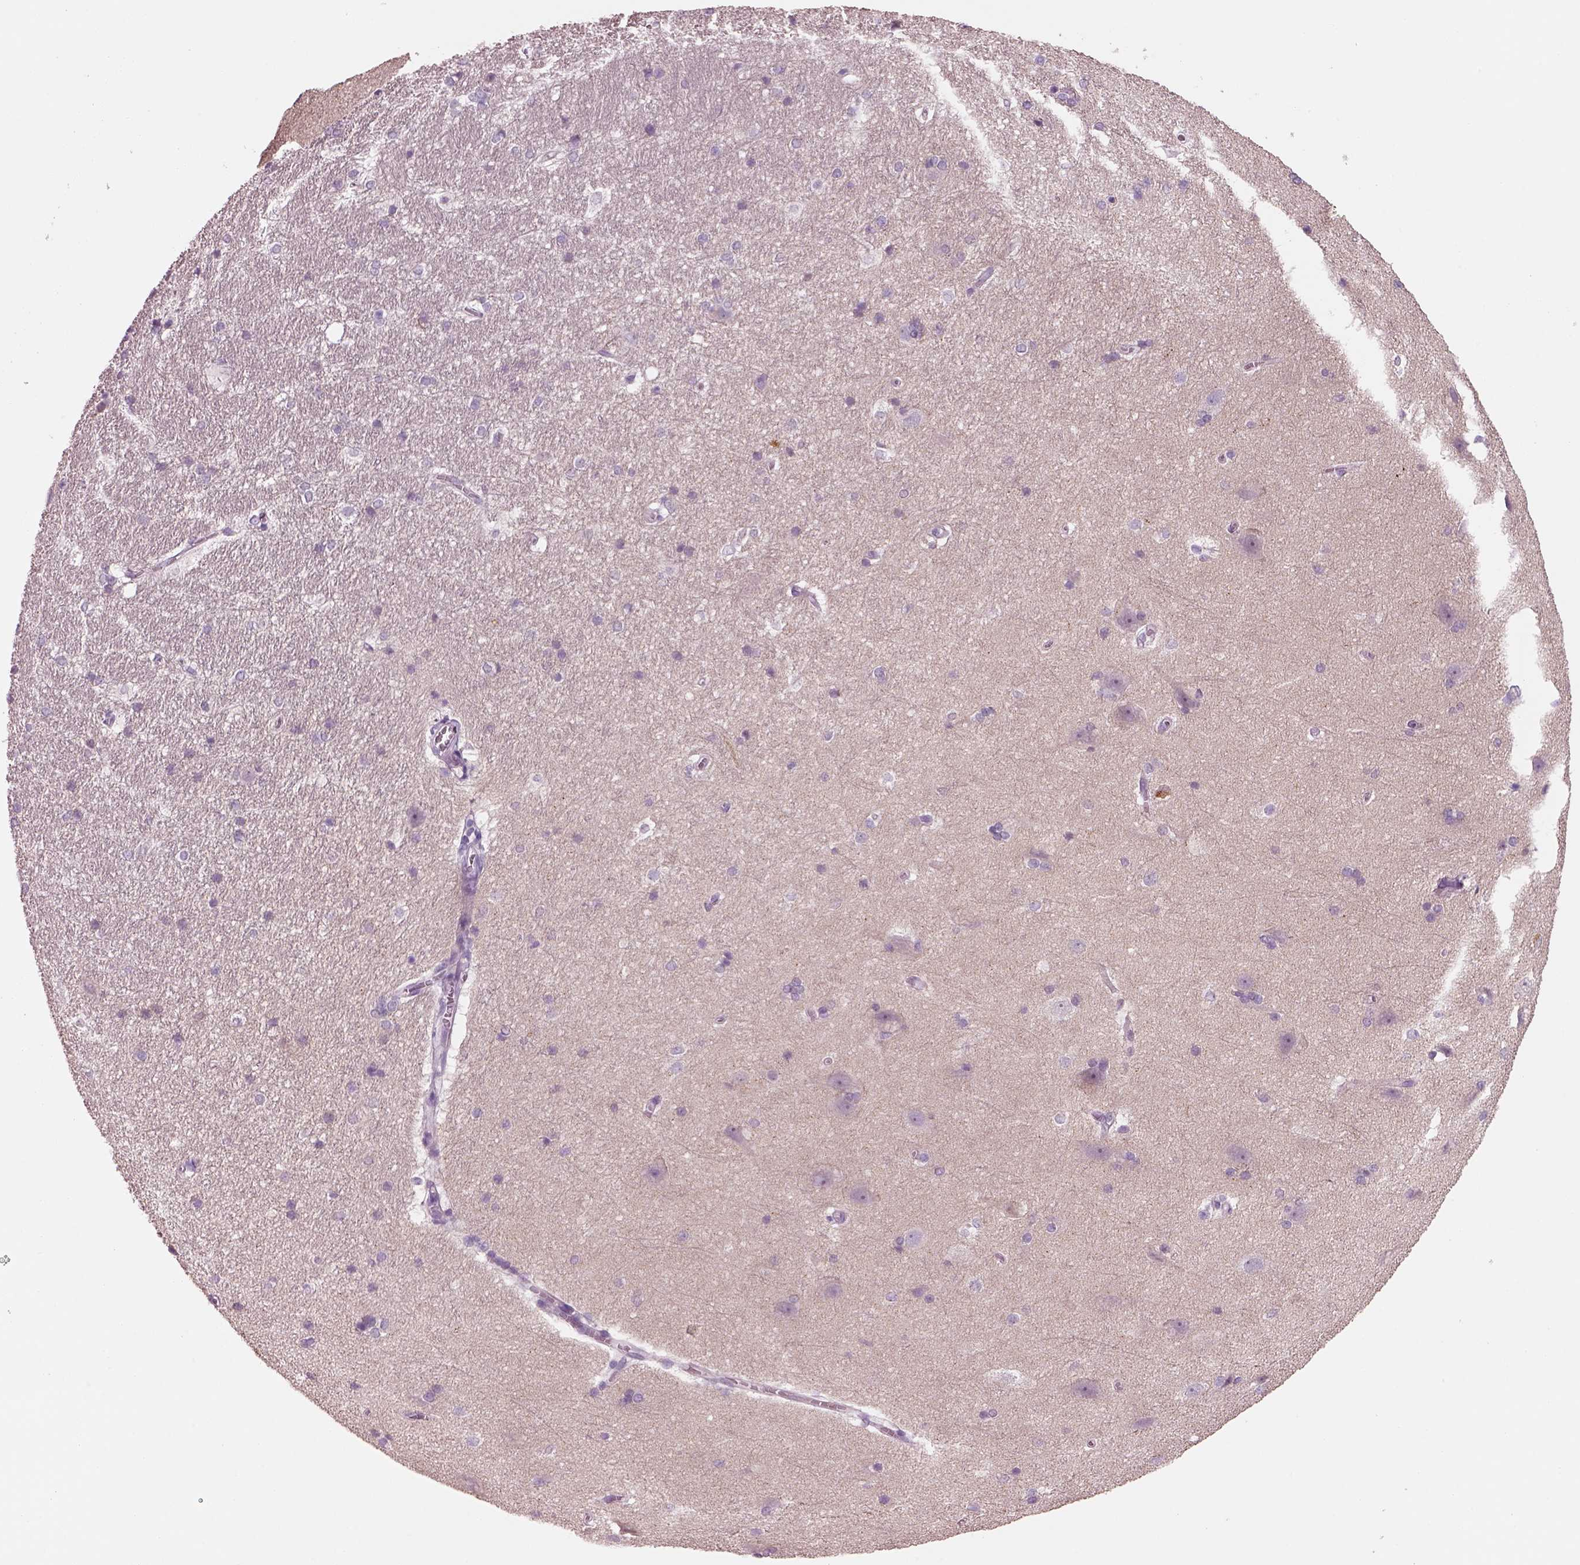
{"staining": {"intensity": "negative", "quantity": "none", "location": "none"}, "tissue": "hippocampus", "cell_type": "Glial cells", "image_type": "normal", "snomed": [{"axis": "morphology", "description": "Normal tissue, NOS"}, {"axis": "topography", "description": "Cerebral cortex"}, {"axis": "topography", "description": "Hippocampus"}], "caption": "Immunohistochemistry (IHC) of benign human hippocampus displays no staining in glial cells.", "gene": "PNOC", "patient": {"sex": "female", "age": 19}}